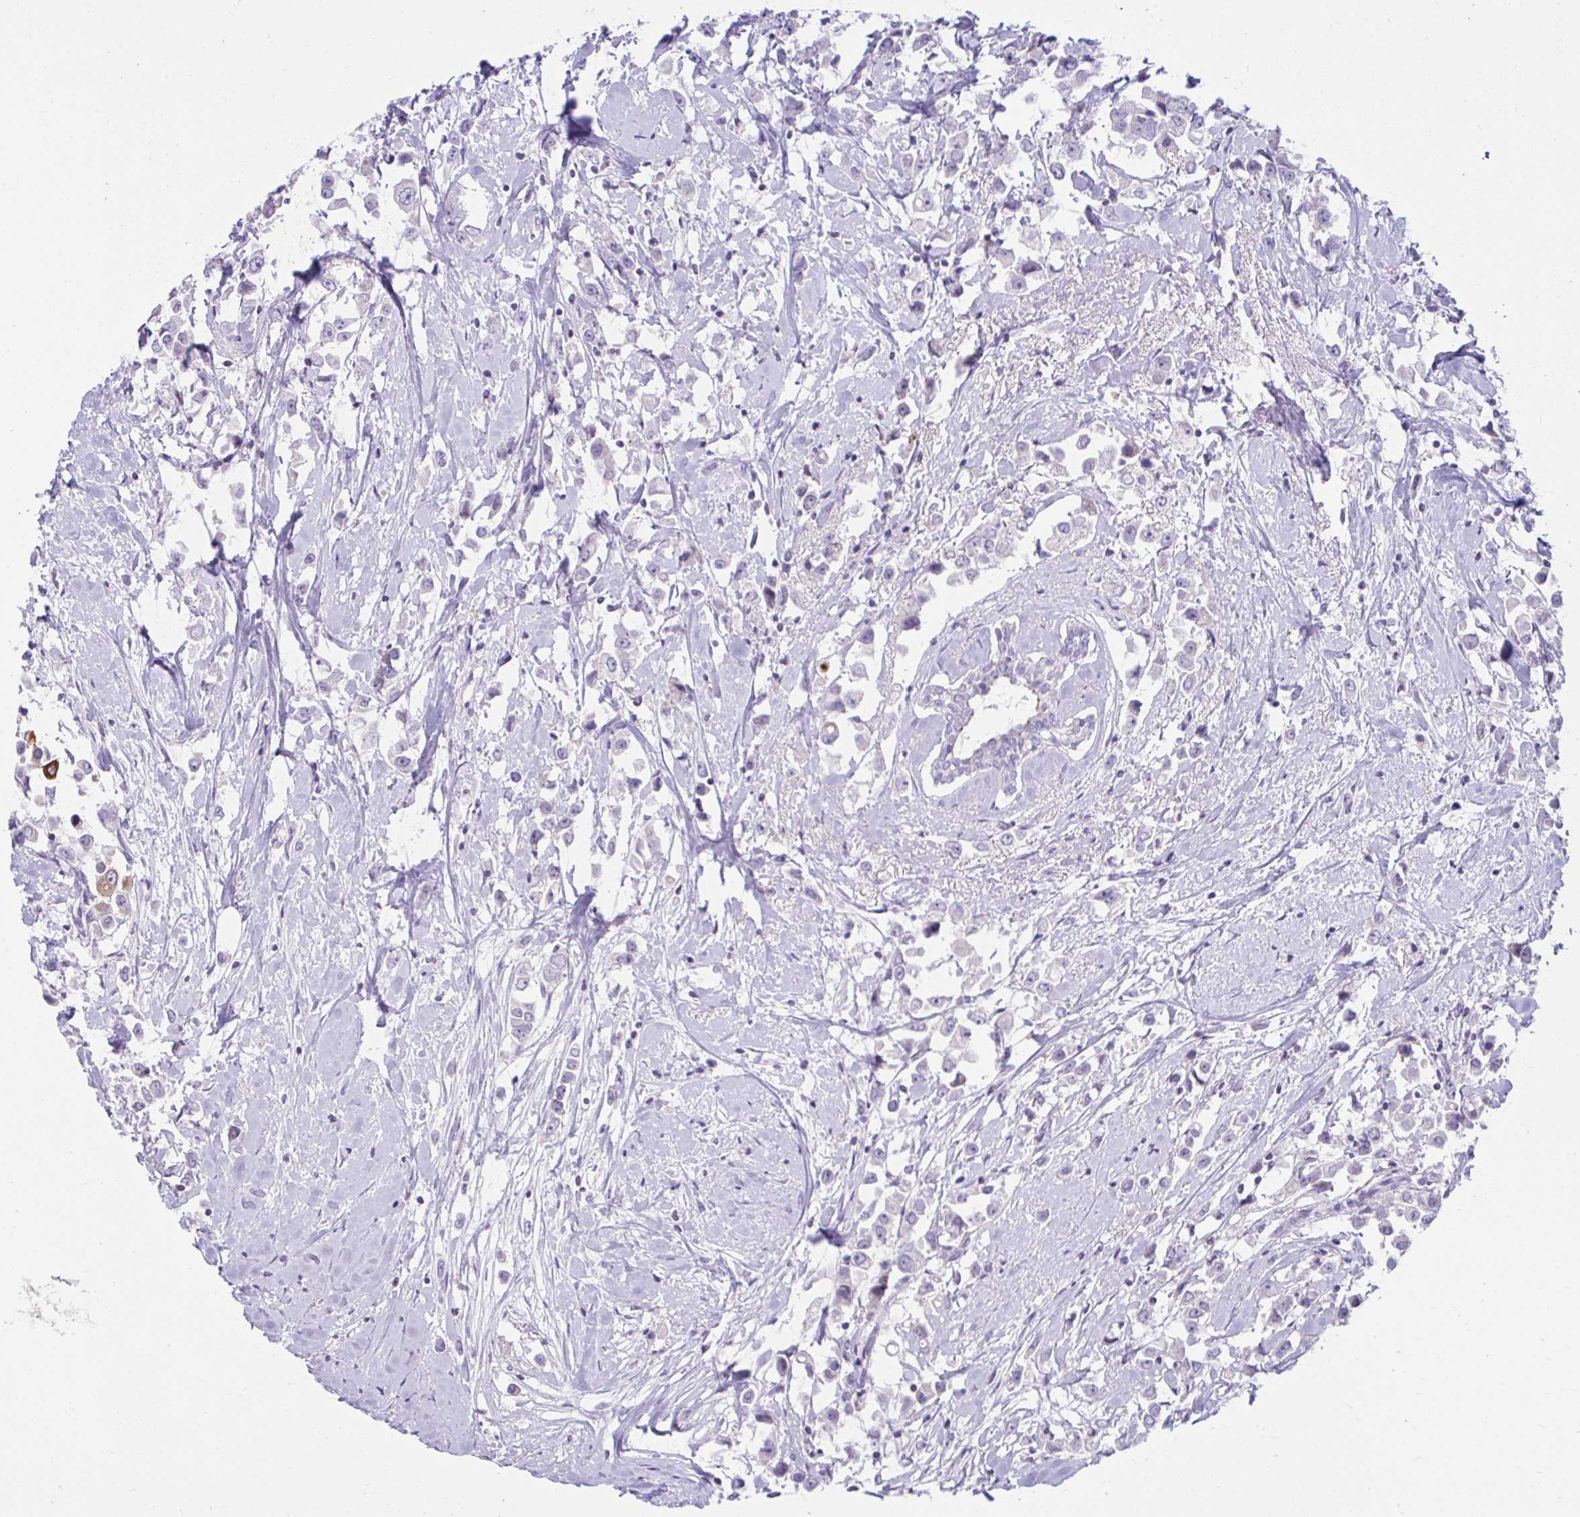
{"staining": {"intensity": "negative", "quantity": "none", "location": "none"}, "tissue": "breast cancer", "cell_type": "Tumor cells", "image_type": "cancer", "snomed": [{"axis": "morphology", "description": "Duct carcinoma"}, {"axis": "topography", "description": "Breast"}], "caption": "Tumor cells are negative for brown protein staining in breast invasive ductal carcinoma. (DAB immunohistochemistry (IHC), high magnification).", "gene": "OR7A5", "patient": {"sex": "female", "age": 61}}